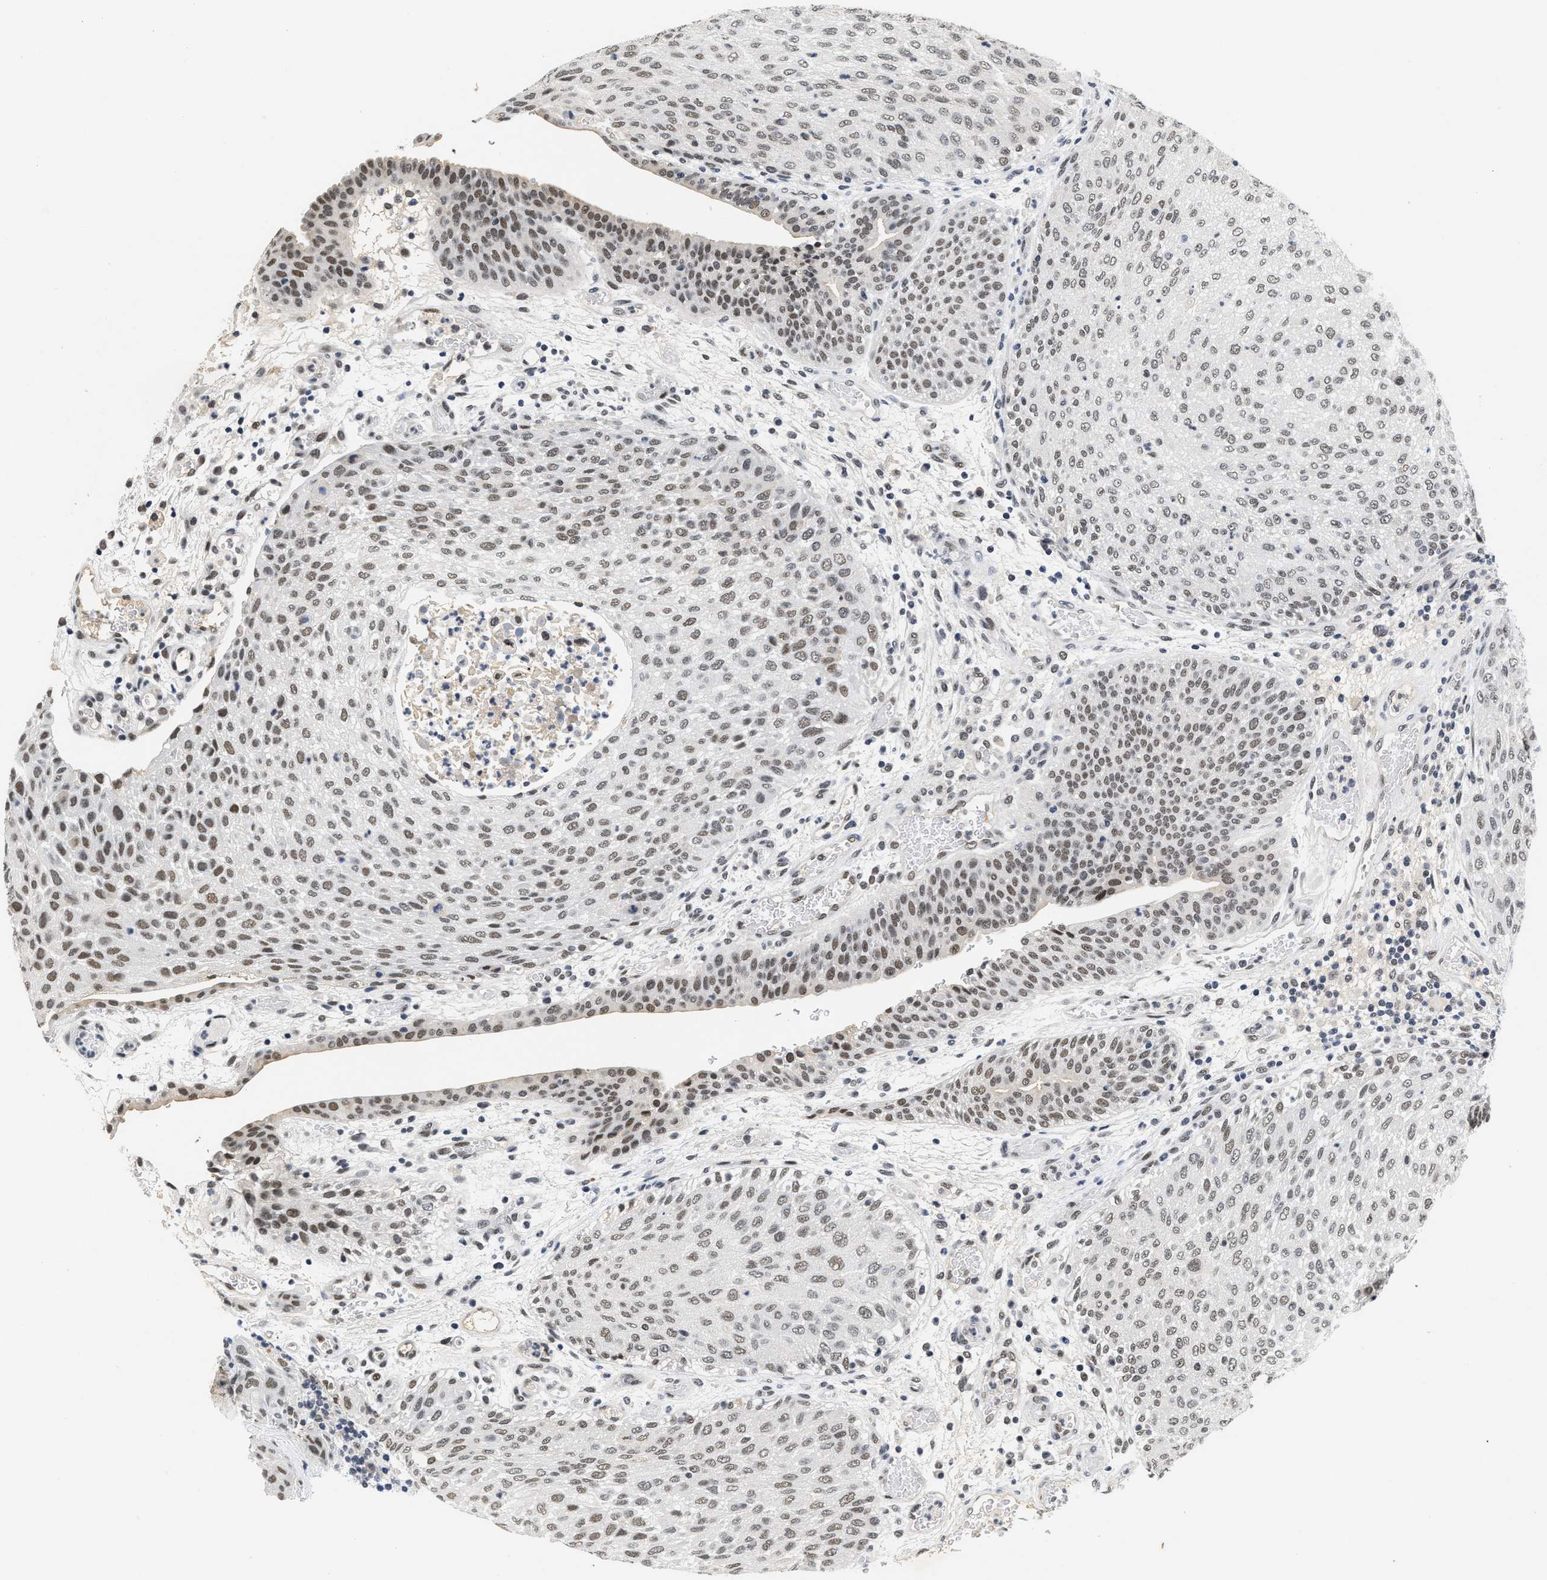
{"staining": {"intensity": "moderate", "quantity": "25%-75%", "location": "nuclear"}, "tissue": "urothelial cancer", "cell_type": "Tumor cells", "image_type": "cancer", "snomed": [{"axis": "morphology", "description": "Urothelial carcinoma, Low grade"}, {"axis": "morphology", "description": "Urothelial carcinoma, High grade"}, {"axis": "topography", "description": "Urinary bladder"}], "caption": "Immunohistochemistry (DAB (3,3'-diaminobenzidine)) staining of high-grade urothelial carcinoma exhibits moderate nuclear protein staining in approximately 25%-75% of tumor cells. The protein of interest is shown in brown color, while the nuclei are stained blue.", "gene": "INIP", "patient": {"sex": "male", "age": 35}}